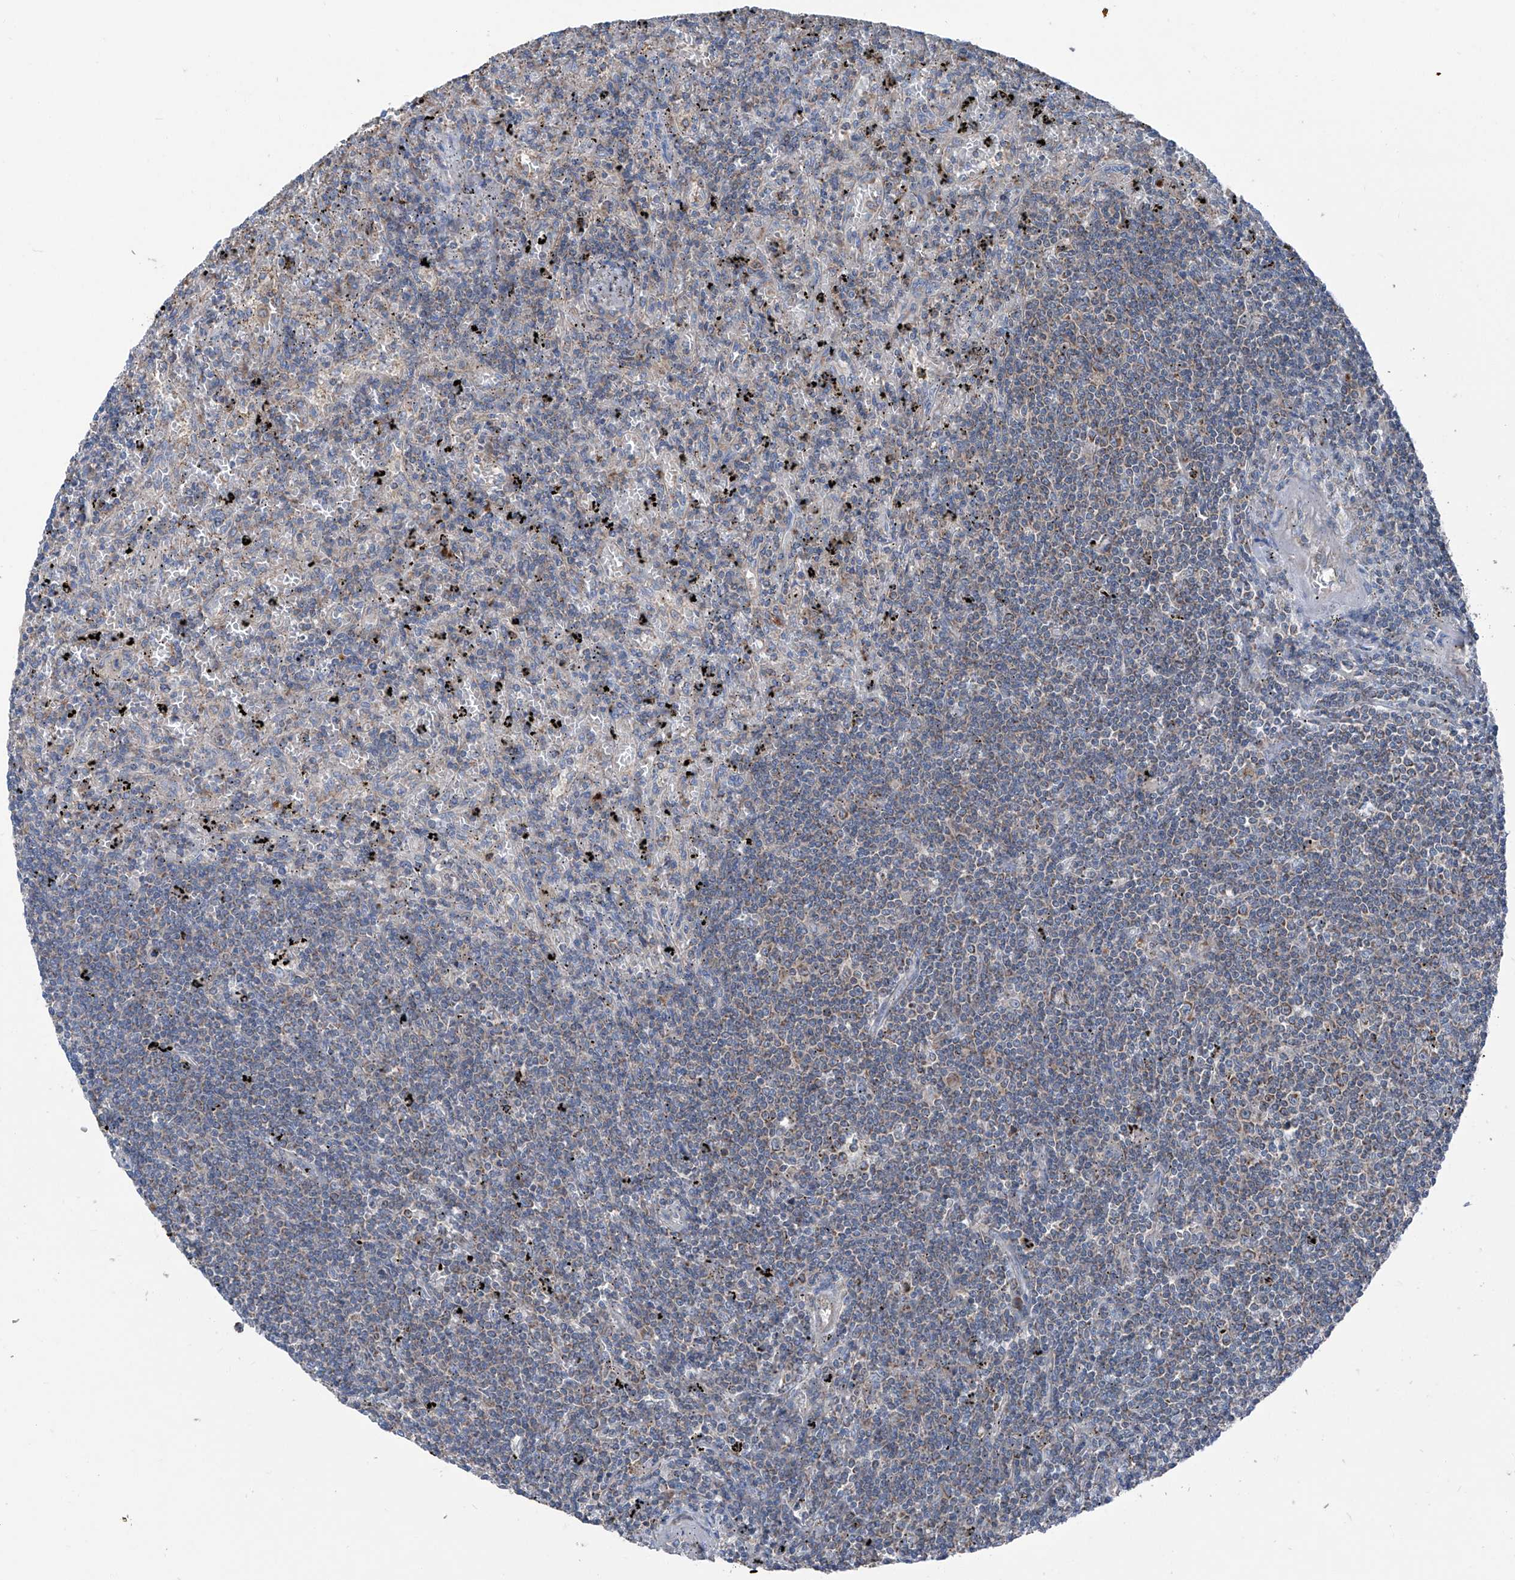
{"staining": {"intensity": "weak", "quantity": "<25%", "location": "cytoplasmic/membranous"}, "tissue": "lymphoma", "cell_type": "Tumor cells", "image_type": "cancer", "snomed": [{"axis": "morphology", "description": "Malignant lymphoma, non-Hodgkin's type, Low grade"}, {"axis": "topography", "description": "Spleen"}], "caption": "The photomicrograph demonstrates no significant staining in tumor cells of lymphoma.", "gene": "GPAT3", "patient": {"sex": "male", "age": 76}}